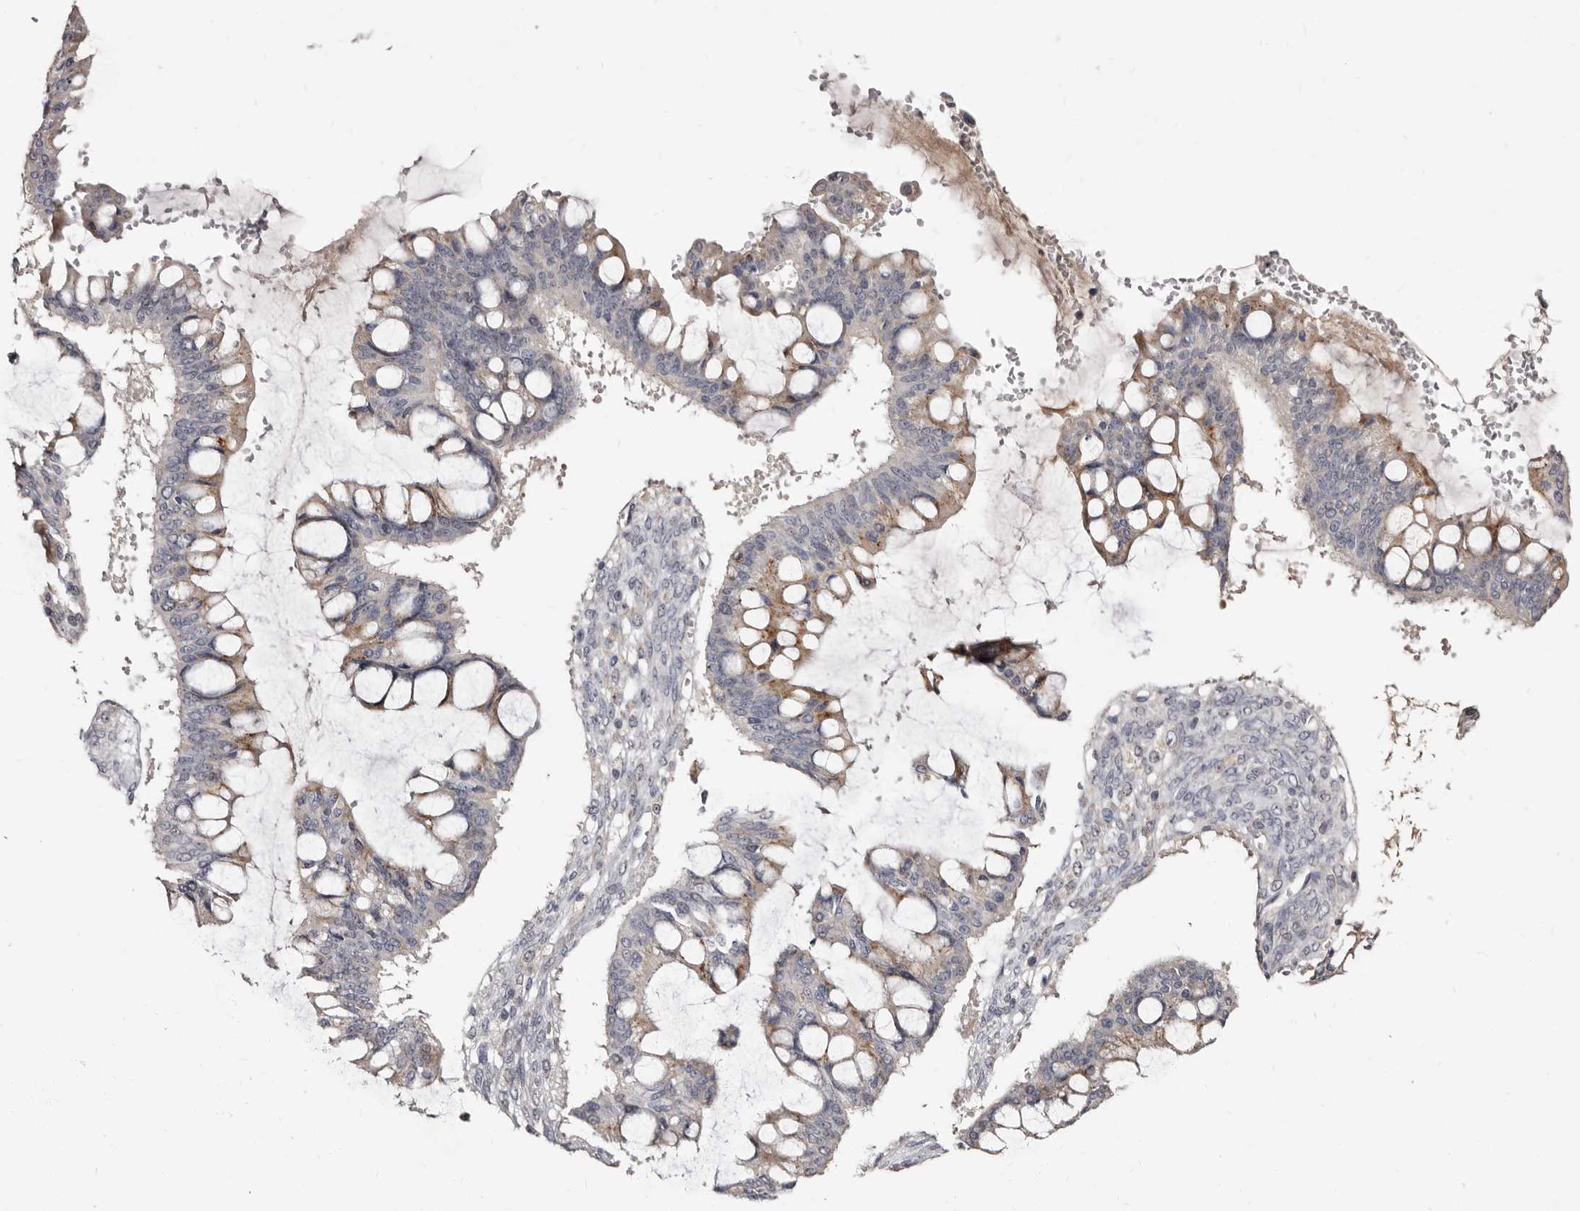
{"staining": {"intensity": "moderate", "quantity": "<25%", "location": "cytoplasmic/membranous"}, "tissue": "ovarian cancer", "cell_type": "Tumor cells", "image_type": "cancer", "snomed": [{"axis": "morphology", "description": "Cystadenocarcinoma, mucinous, NOS"}, {"axis": "topography", "description": "Ovary"}], "caption": "An image of human ovarian cancer stained for a protein shows moderate cytoplasmic/membranous brown staining in tumor cells. (DAB (3,3'-diaminobenzidine) IHC with brightfield microscopy, high magnification).", "gene": "PTAFR", "patient": {"sex": "female", "age": 73}}